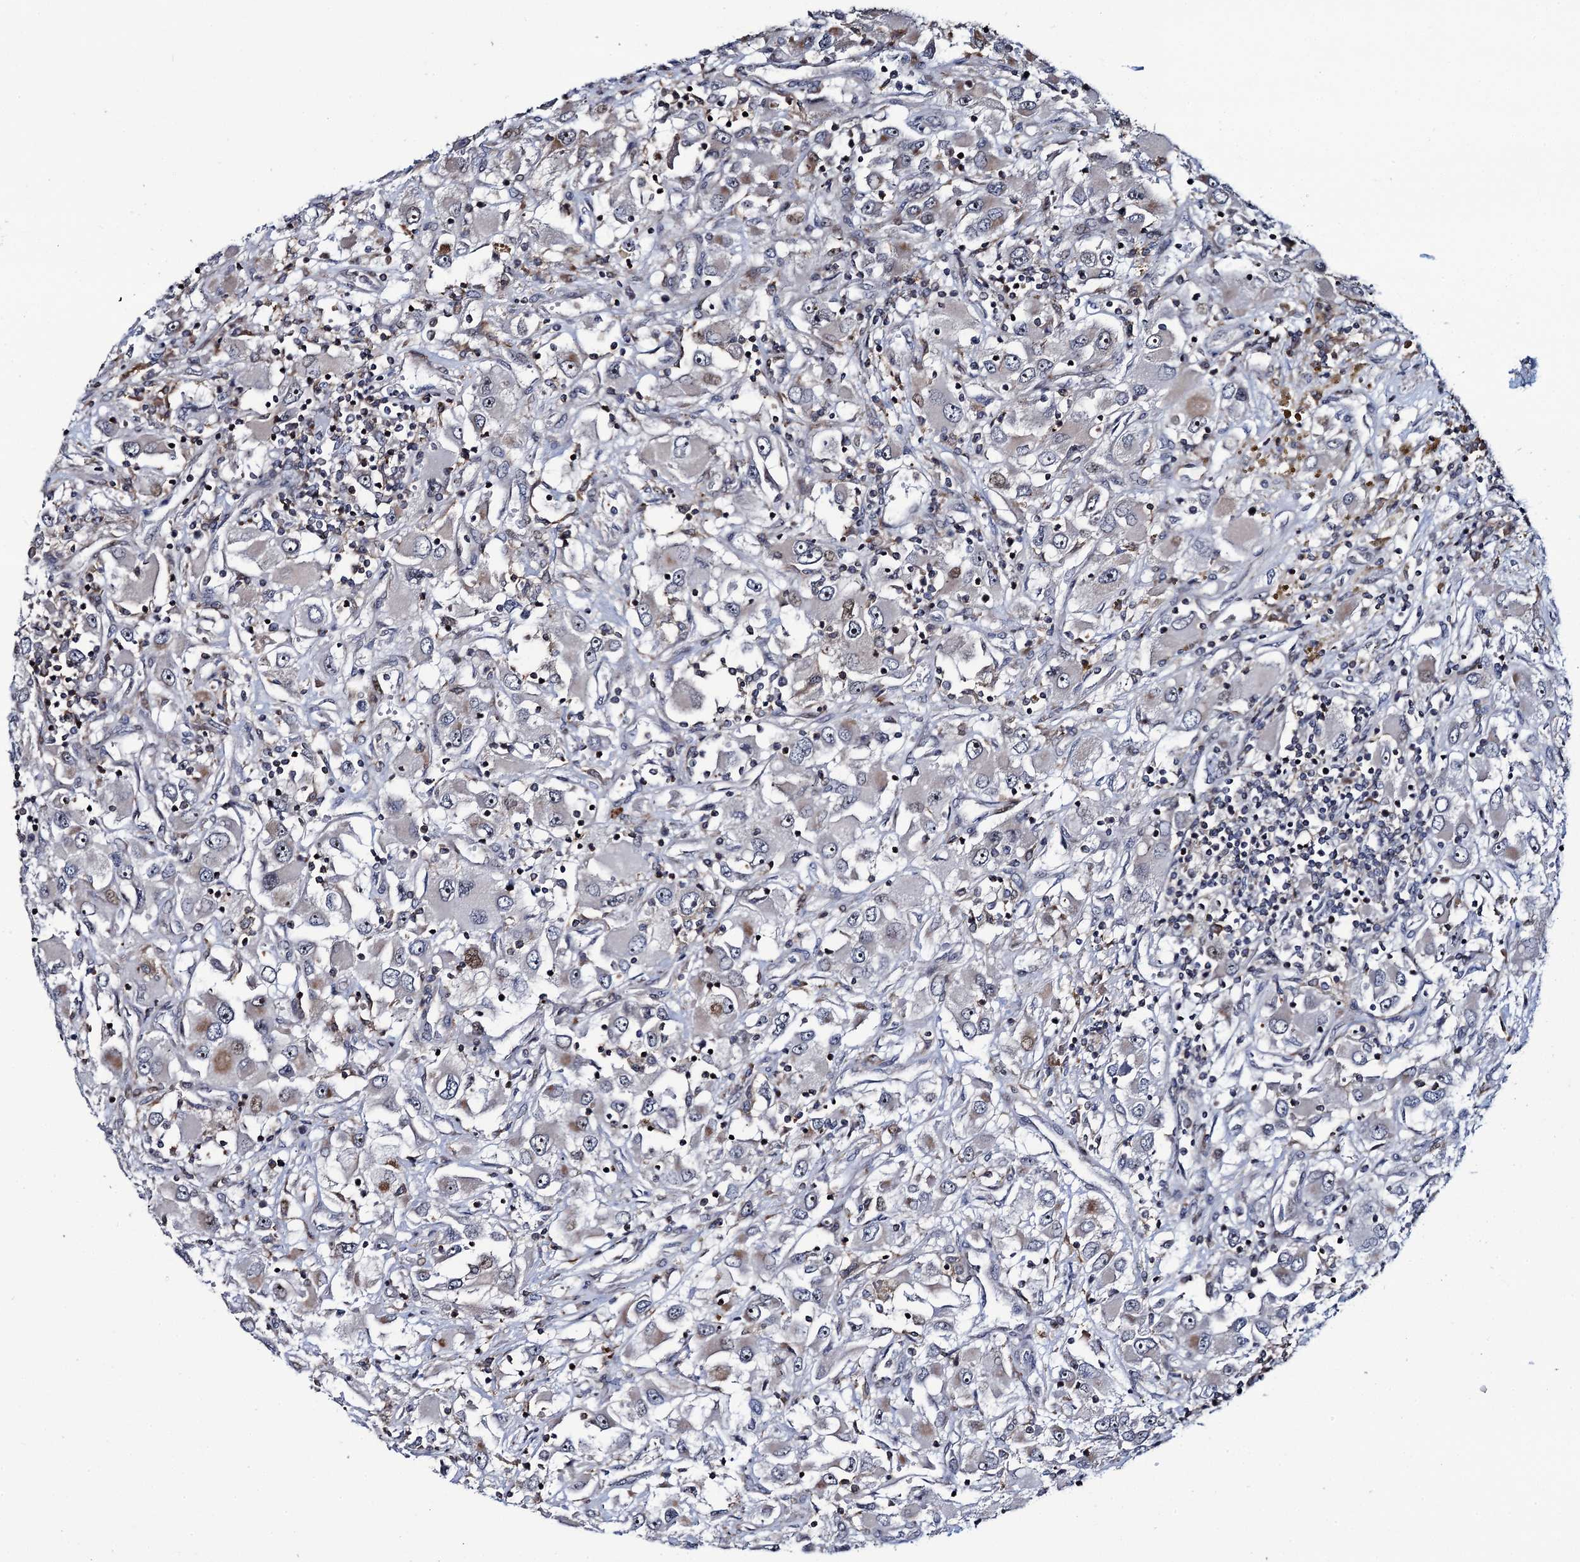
{"staining": {"intensity": "moderate", "quantity": "<25%", "location": "cytoplasmic/membranous"}, "tissue": "renal cancer", "cell_type": "Tumor cells", "image_type": "cancer", "snomed": [{"axis": "morphology", "description": "Adenocarcinoma, NOS"}, {"axis": "topography", "description": "Kidney"}], "caption": "Renal cancer stained for a protein demonstrates moderate cytoplasmic/membranous positivity in tumor cells.", "gene": "CCDC102A", "patient": {"sex": "female", "age": 52}}